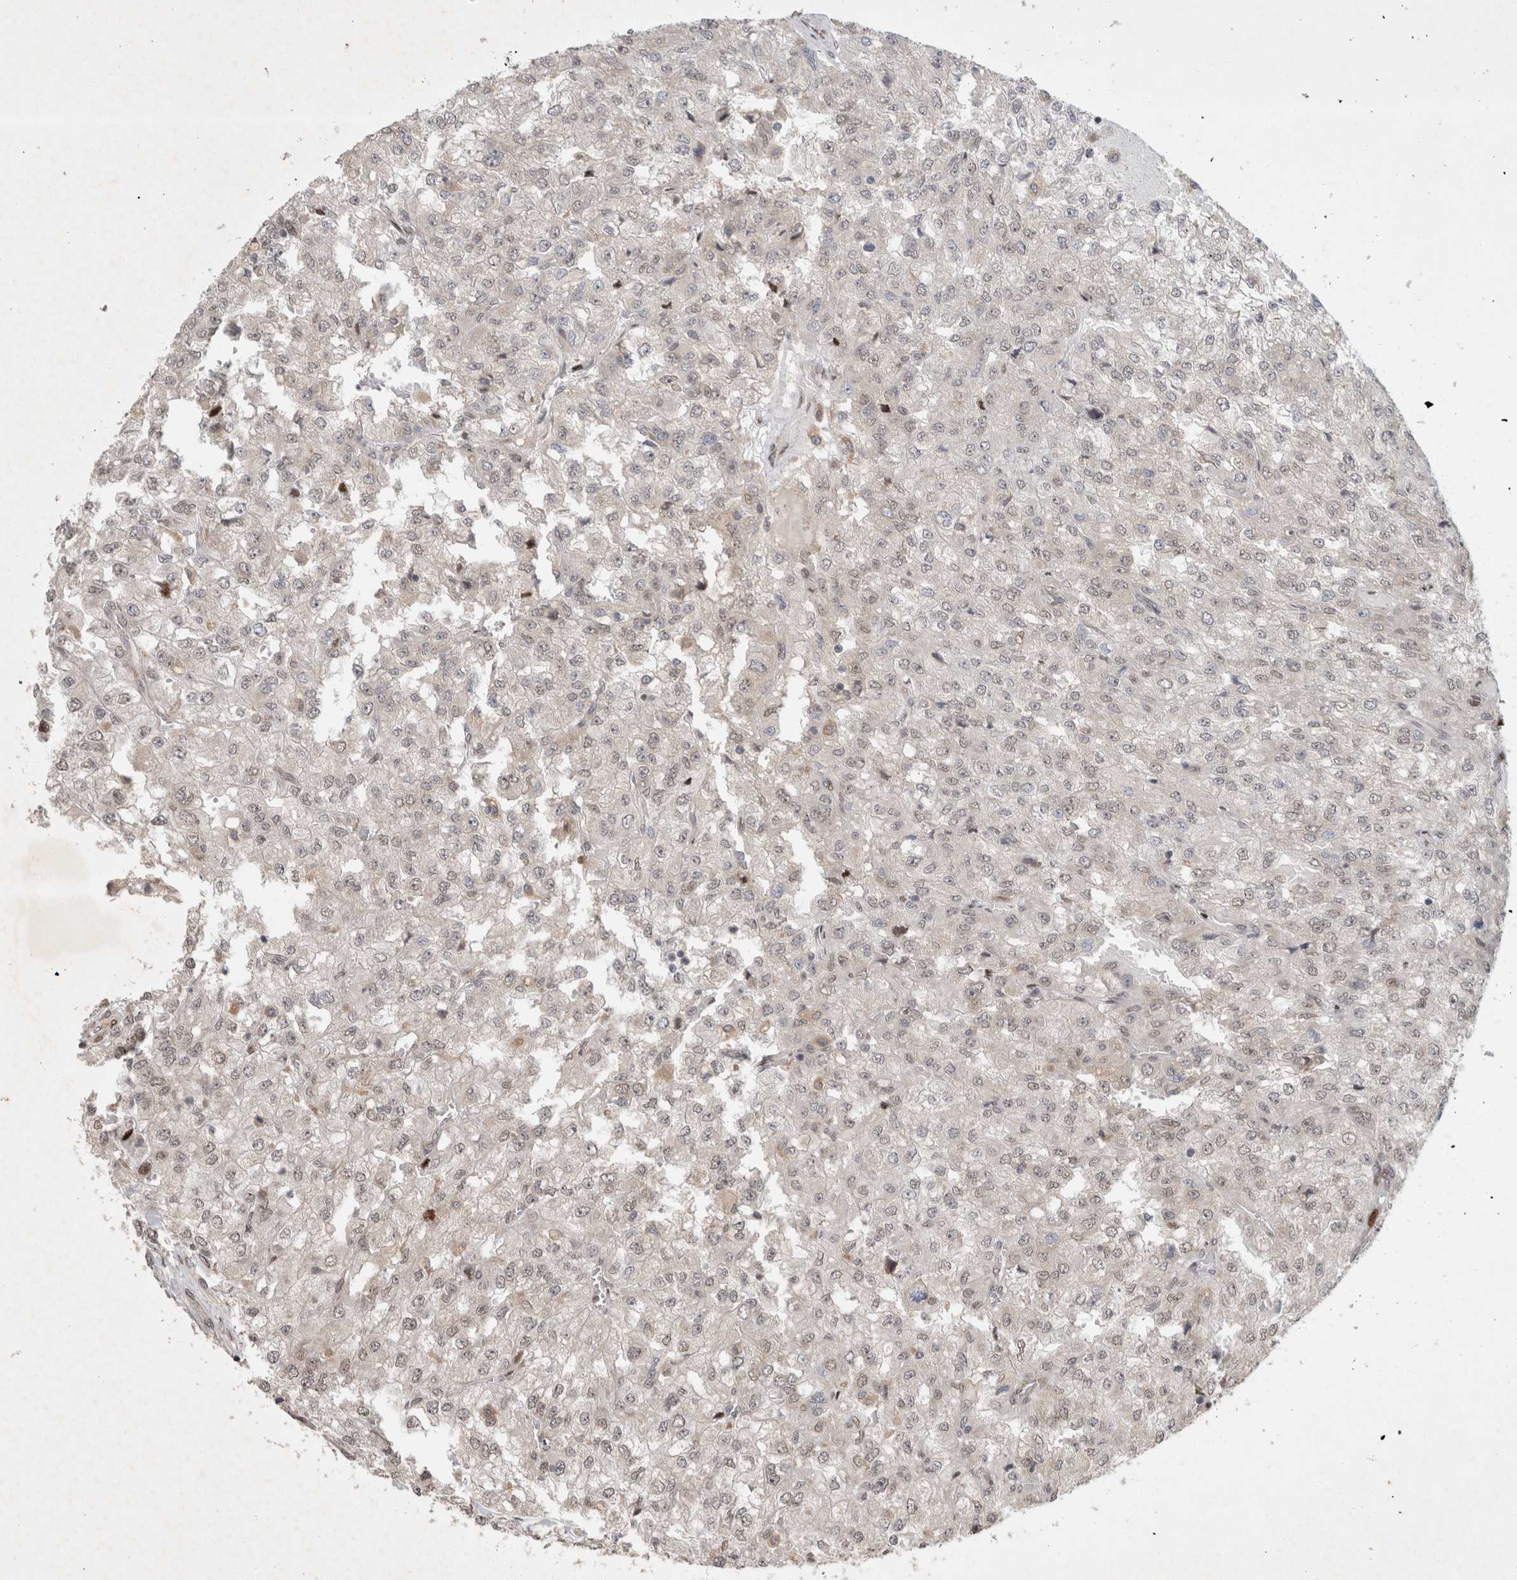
{"staining": {"intensity": "negative", "quantity": "none", "location": "none"}, "tissue": "renal cancer", "cell_type": "Tumor cells", "image_type": "cancer", "snomed": [{"axis": "morphology", "description": "Adenocarcinoma, NOS"}, {"axis": "topography", "description": "Kidney"}], "caption": "Tumor cells are negative for brown protein staining in renal cancer. (IHC, brightfield microscopy, high magnification).", "gene": "C8orf58", "patient": {"sex": "female", "age": 54}}